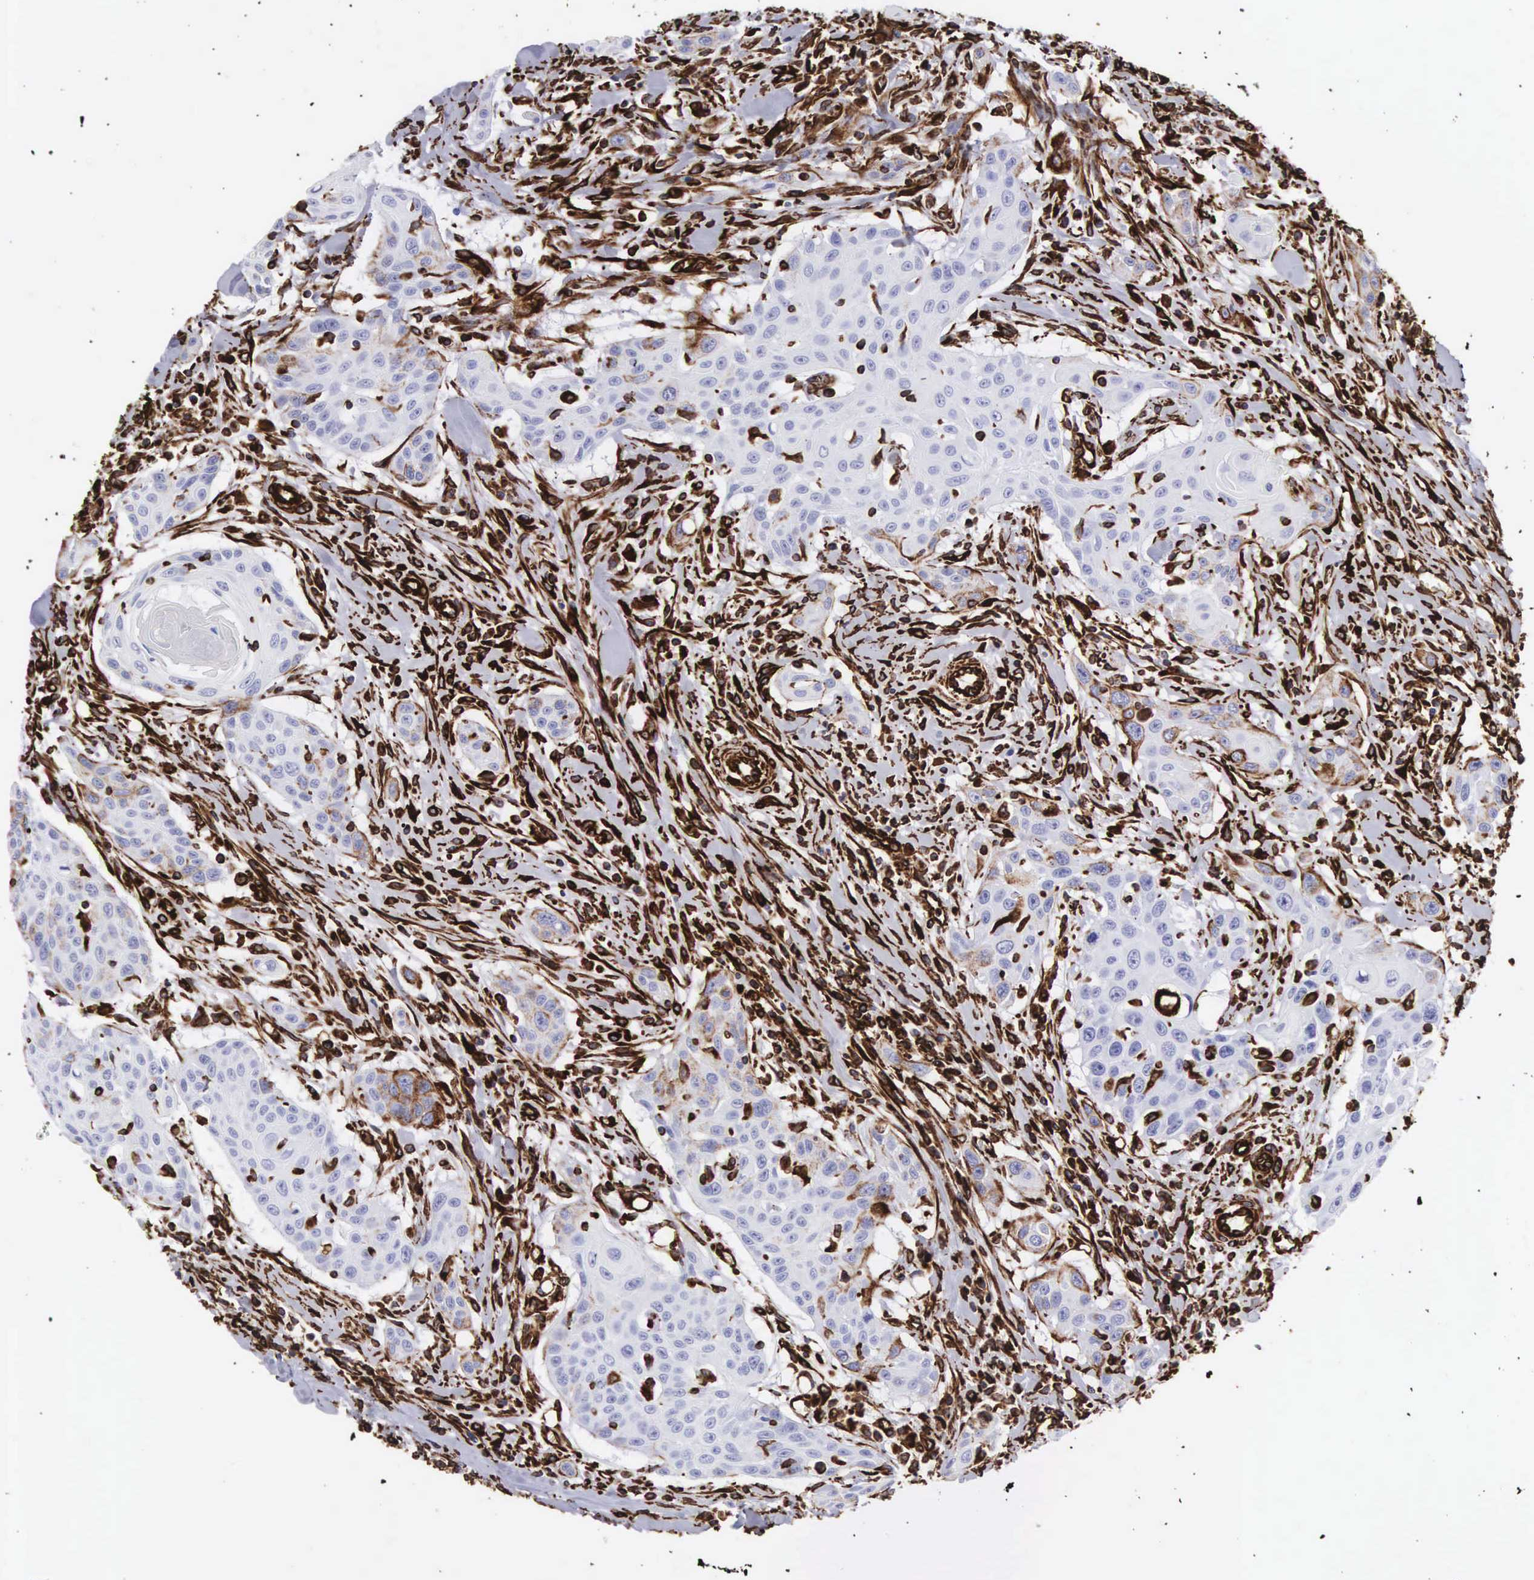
{"staining": {"intensity": "strong", "quantity": "<25%", "location": "cytoplasmic/membranous"}, "tissue": "head and neck cancer", "cell_type": "Tumor cells", "image_type": "cancer", "snomed": [{"axis": "morphology", "description": "Squamous cell carcinoma, NOS"}, {"axis": "morphology", "description": "Squamous cell carcinoma, metastatic, NOS"}, {"axis": "topography", "description": "Lymph node"}, {"axis": "topography", "description": "Salivary gland"}, {"axis": "topography", "description": "Head-Neck"}], "caption": "High-power microscopy captured an IHC photomicrograph of head and neck cancer, revealing strong cytoplasmic/membranous staining in about <25% of tumor cells. The staining is performed using DAB brown chromogen to label protein expression. The nuclei are counter-stained blue using hematoxylin.", "gene": "VIM", "patient": {"sex": "female", "age": 74}}